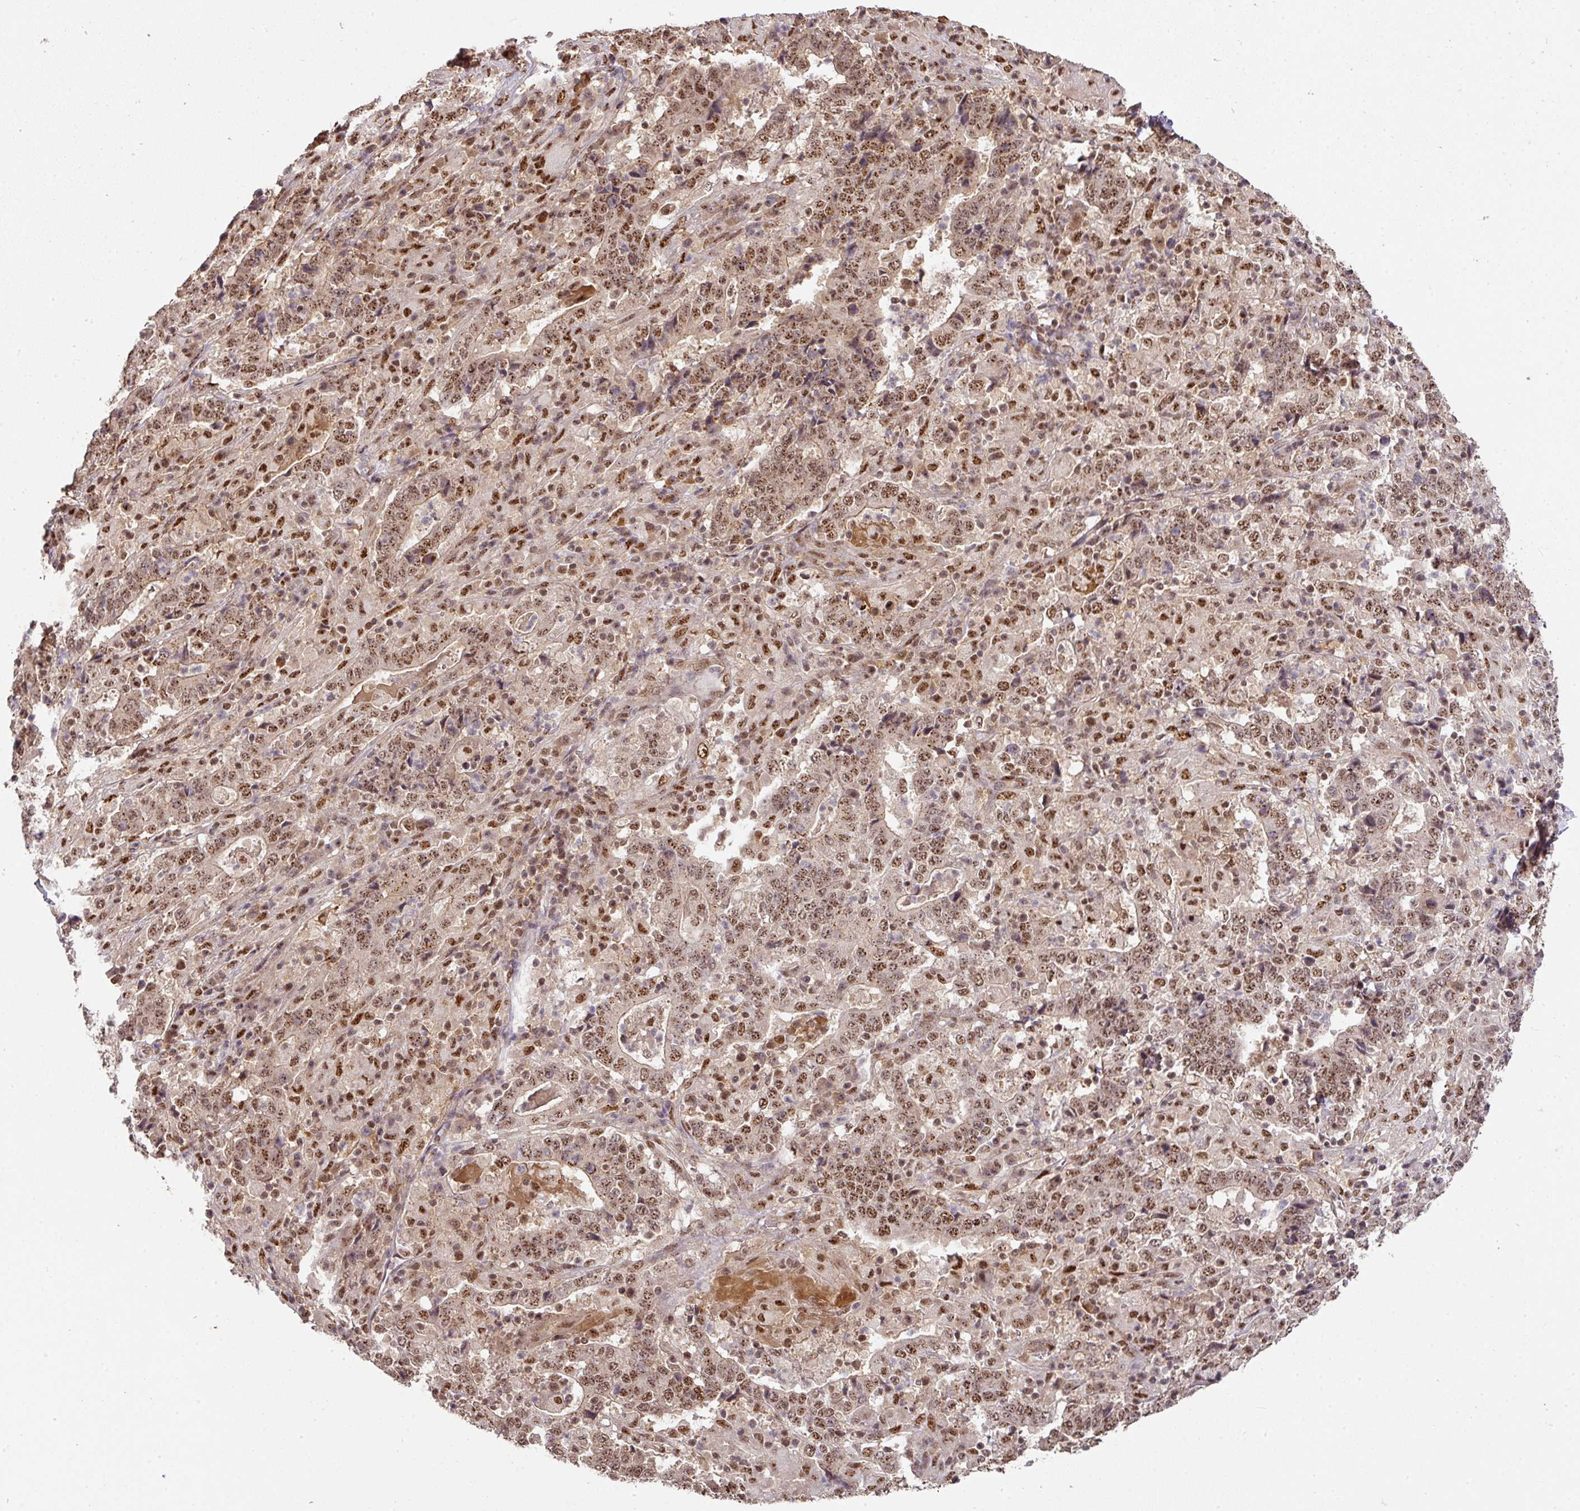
{"staining": {"intensity": "moderate", "quantity": ">75%", "location": "cytoplasmic/membranous,nuclear"}, "tissue": "stomach cancer", "cell_type": "Tumor cells", "image_type": "cancer", "snomed": [{"axis": "morphology", "description": "Normal tissue, NOS"}, {"axis": "morphology", "description": "Adenocarcinoma, NOS"}, {"axis": "topography", "description": "Stomach, upper"}, {"axis": "topography", "description": "Stomach"}], "caption": "Brown immunohistochemical staining in human stomach cancer exhibits moderate cytoplasmic/membranous and nuclear expression in about >75% of tumor cells.", "gene": "RANBP9", "patient": {"sex": "male", "age": 59}}